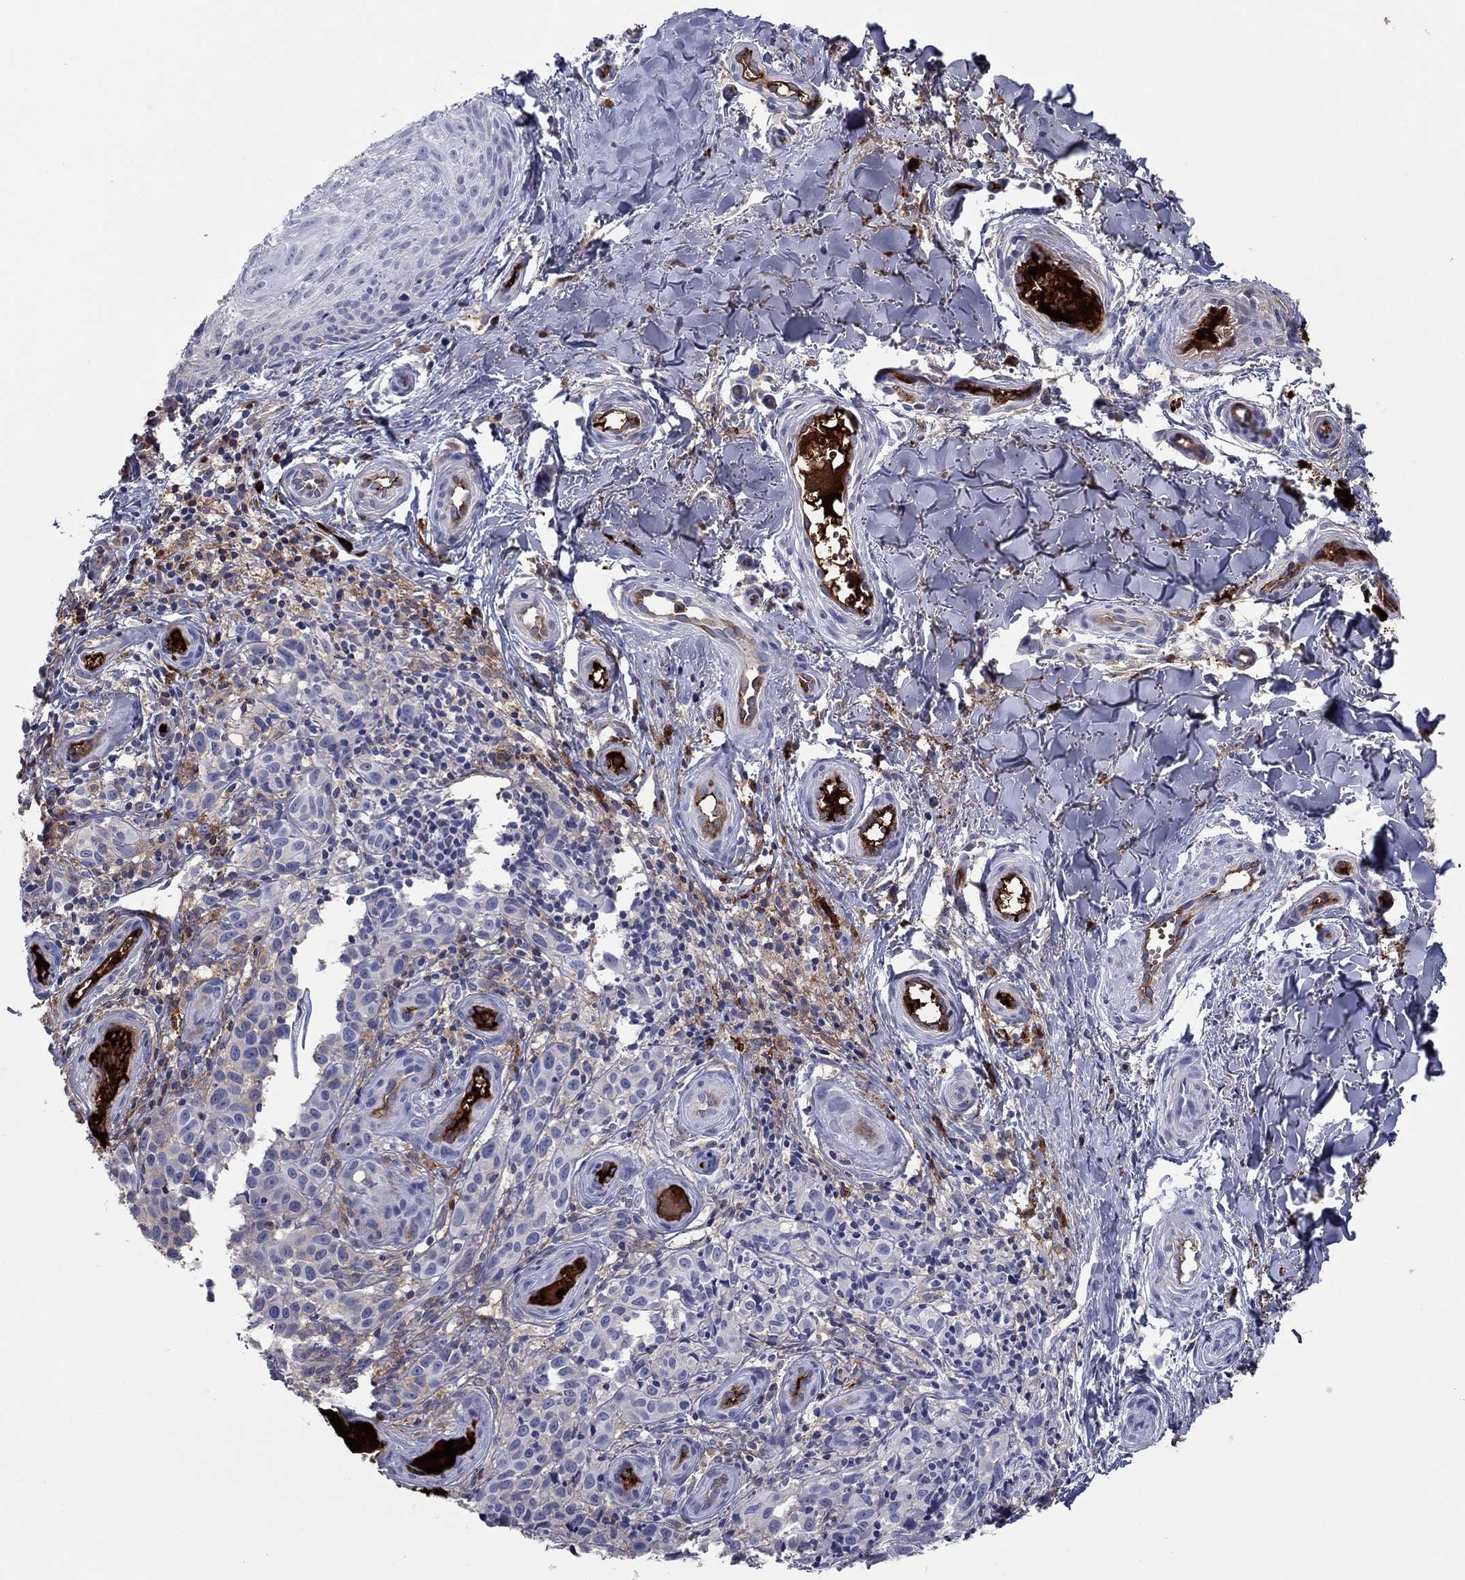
{"staining": {"intensity": "negative", "quantity": "none", "location": "none"}, "tissue": "melanoma", "cell_type": "Tumor cells", "image_type": "cancer", "snomed": [{"axis": "morphology", "description": "Malignant melanoma, NOS"}, {"axis": "topography", "description": "Skin"}], "caption": "Malignant melanoma stained for a protein using immunohistochemistry (IHC) reveals no staining tumor cells.", "gene": "HPX", "patient": {"sex": "female", "age": 53}}